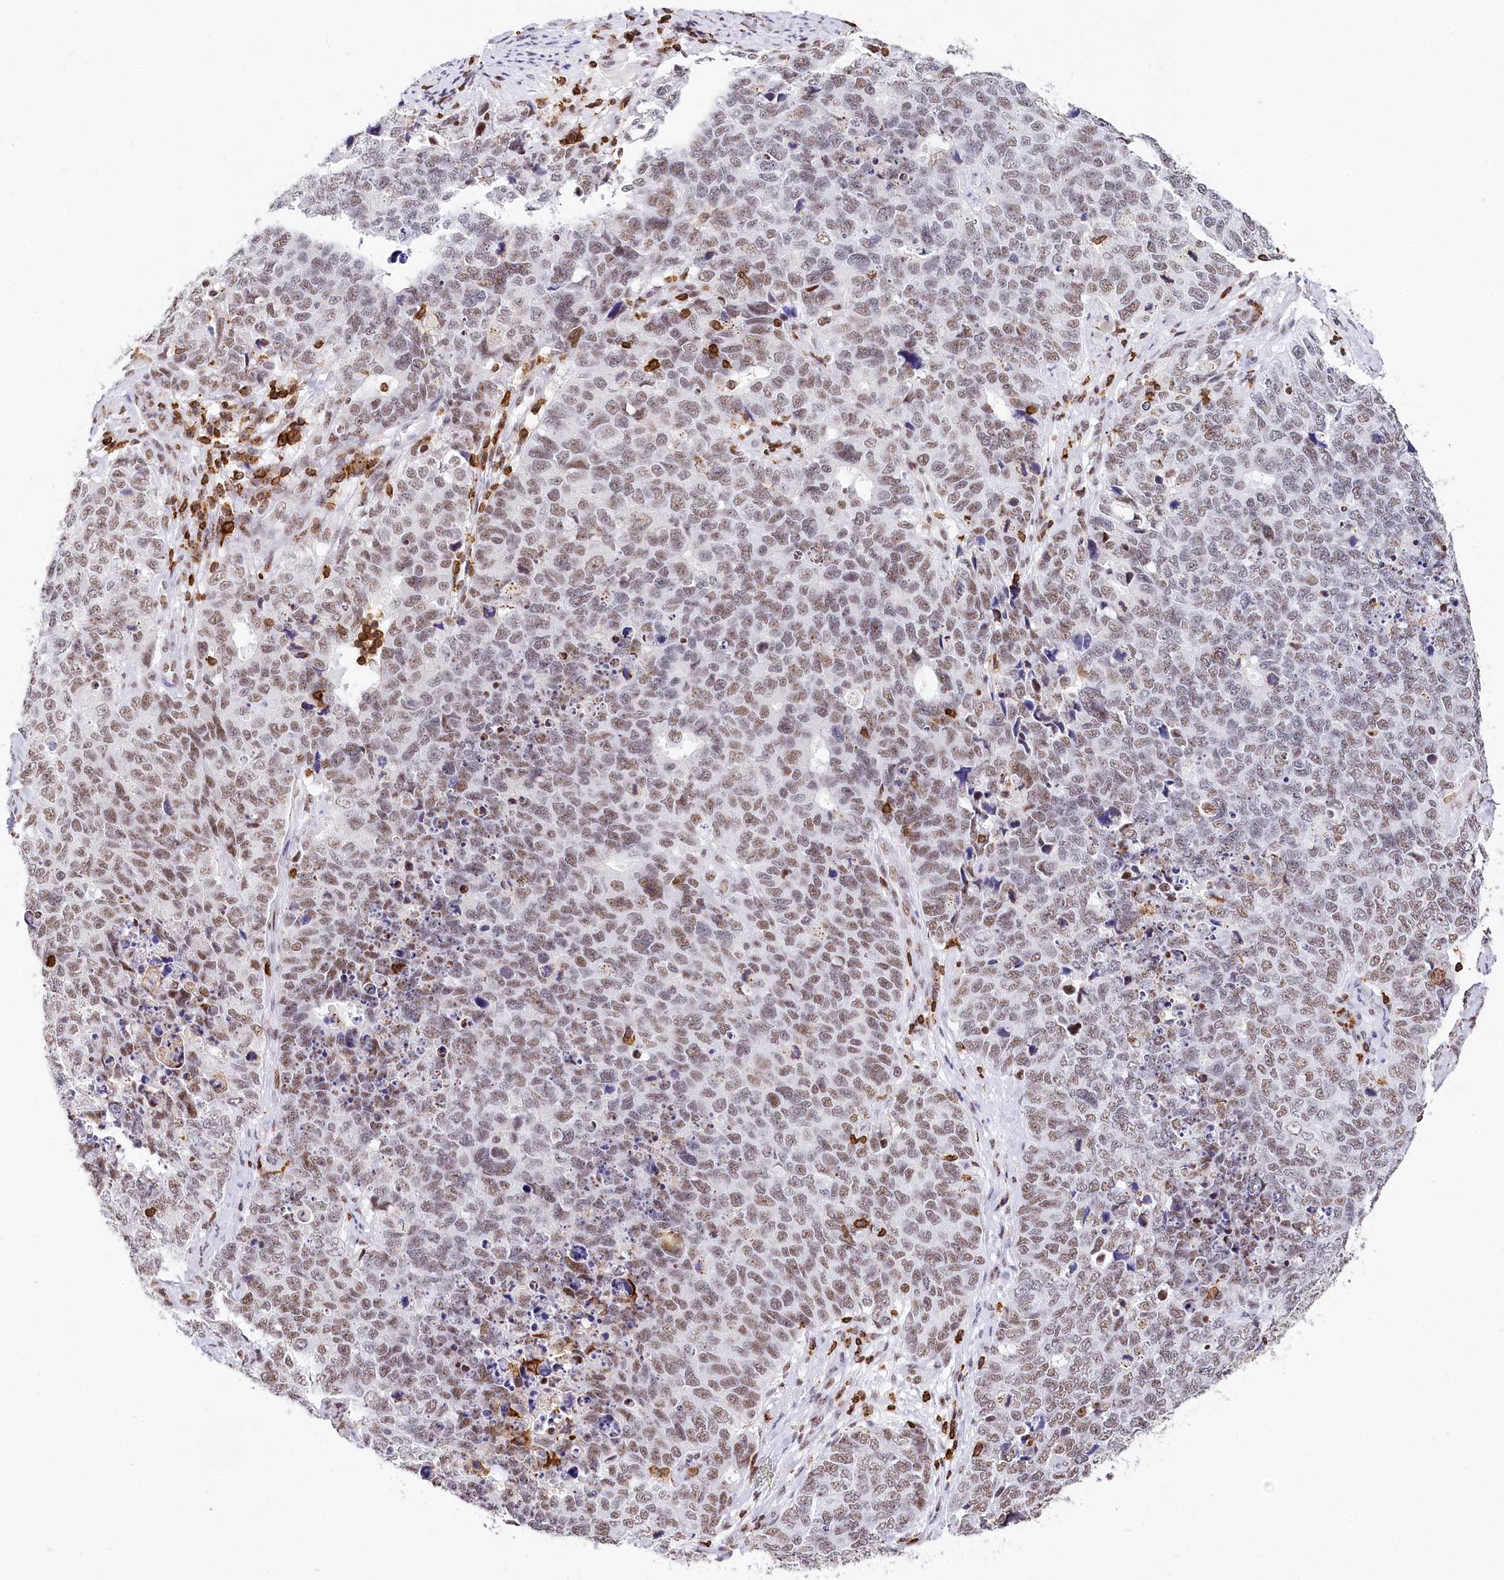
{"staining": {"intensity": "weak", "quantity": ">75%", "location": "nuclear"}, "tissue": "cervical cancer", "cell_type": "Tumor cells", "image_type": "cancer", "snomed": [{"axis": "morphology", "description": "Squamous cell carcinoma, NOS"}, {"axis": "topography", "description": "Cervix"}], "caption": "Tumor cells display weak nuclear staining in approximately >75% of cells in cervical cancer (squamous cell carcinoma).", "gene": "BARD1", "patient": {"sex": "female", "age": 63}}